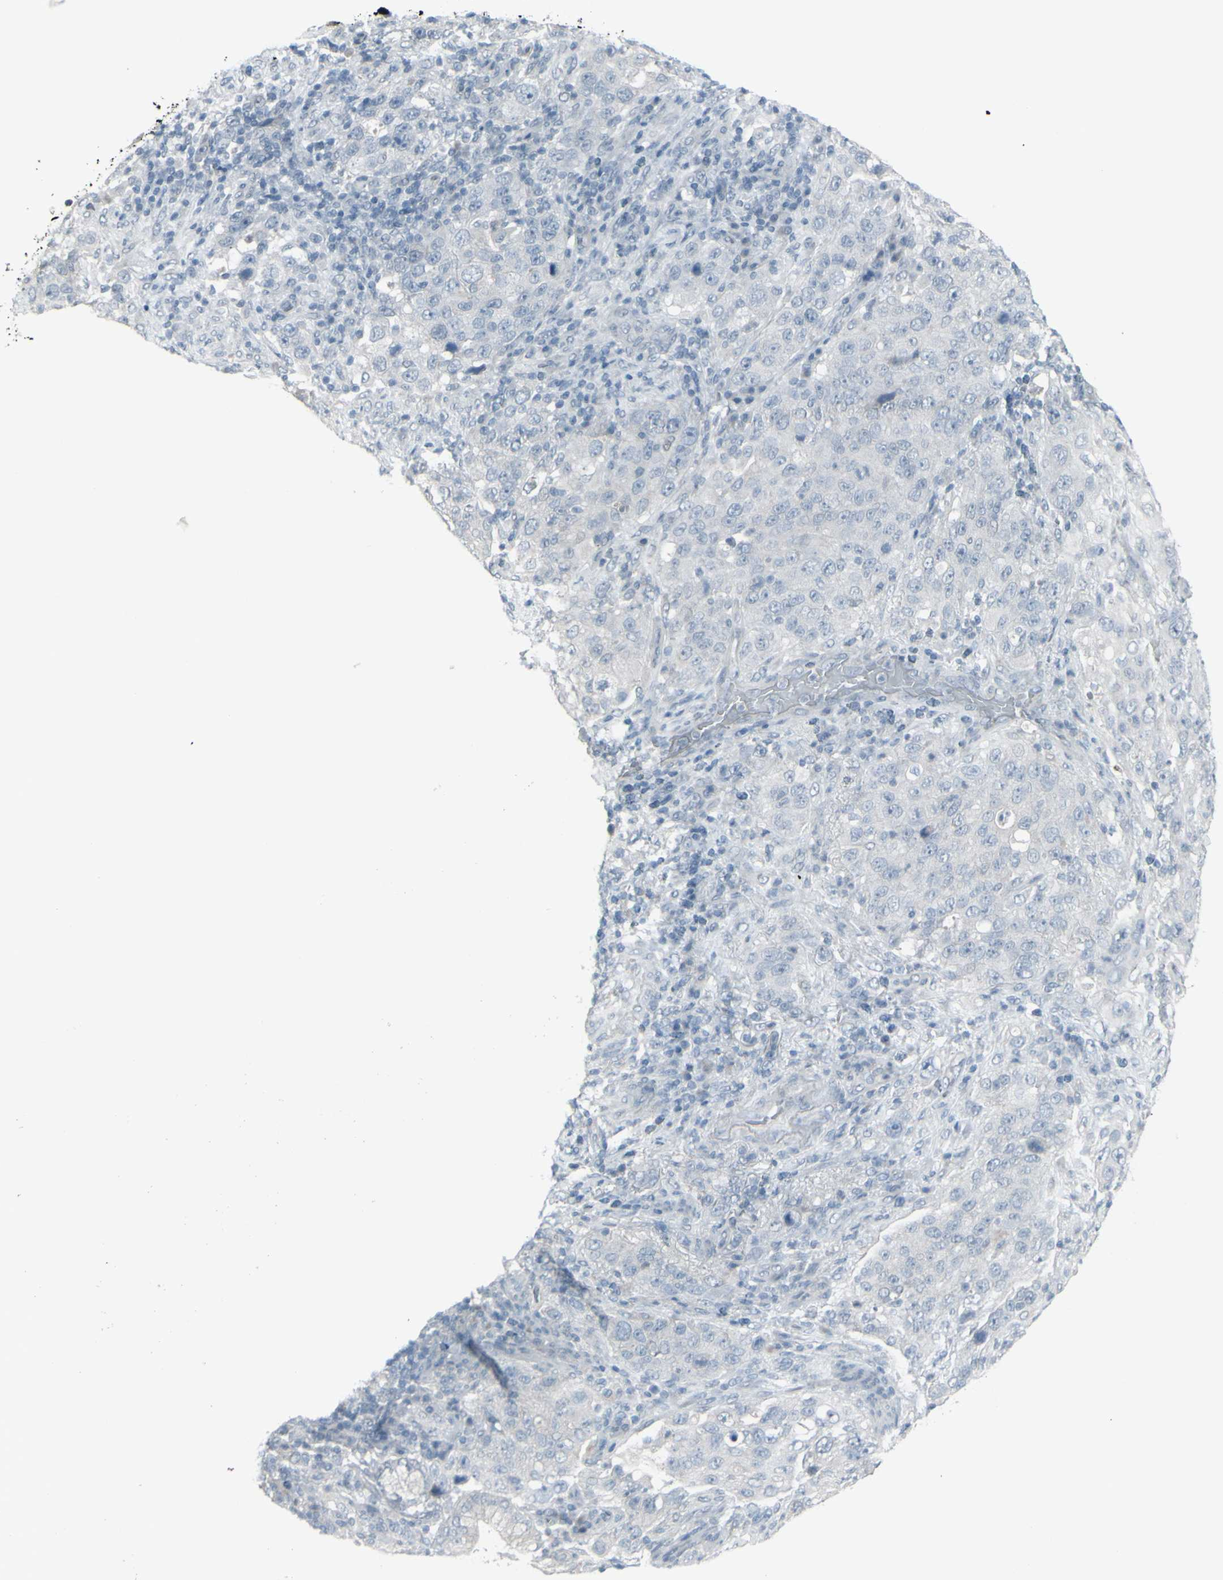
{"staining": {"intensity": "negative", "quantity": "none", "location": "none"}, "tissue": "stomach cancer", "cell_type": "Tumor cells", "image_type": "cancer", "snomed": [{"axis": "morphology", "description": "Normal tissue, NOS"}, {"axis": "morphology", "description": "Adenocarcinoma, NOS"}, {"axis": "topography", "description": "Stomach"}], "caption": "Immunohistochemical staining of stomach cancer (adenocarcinoma) displays no significant expression in tumor cells.", "gene": "RAB3A", "patient": {"sex": "male", "age": 48}}